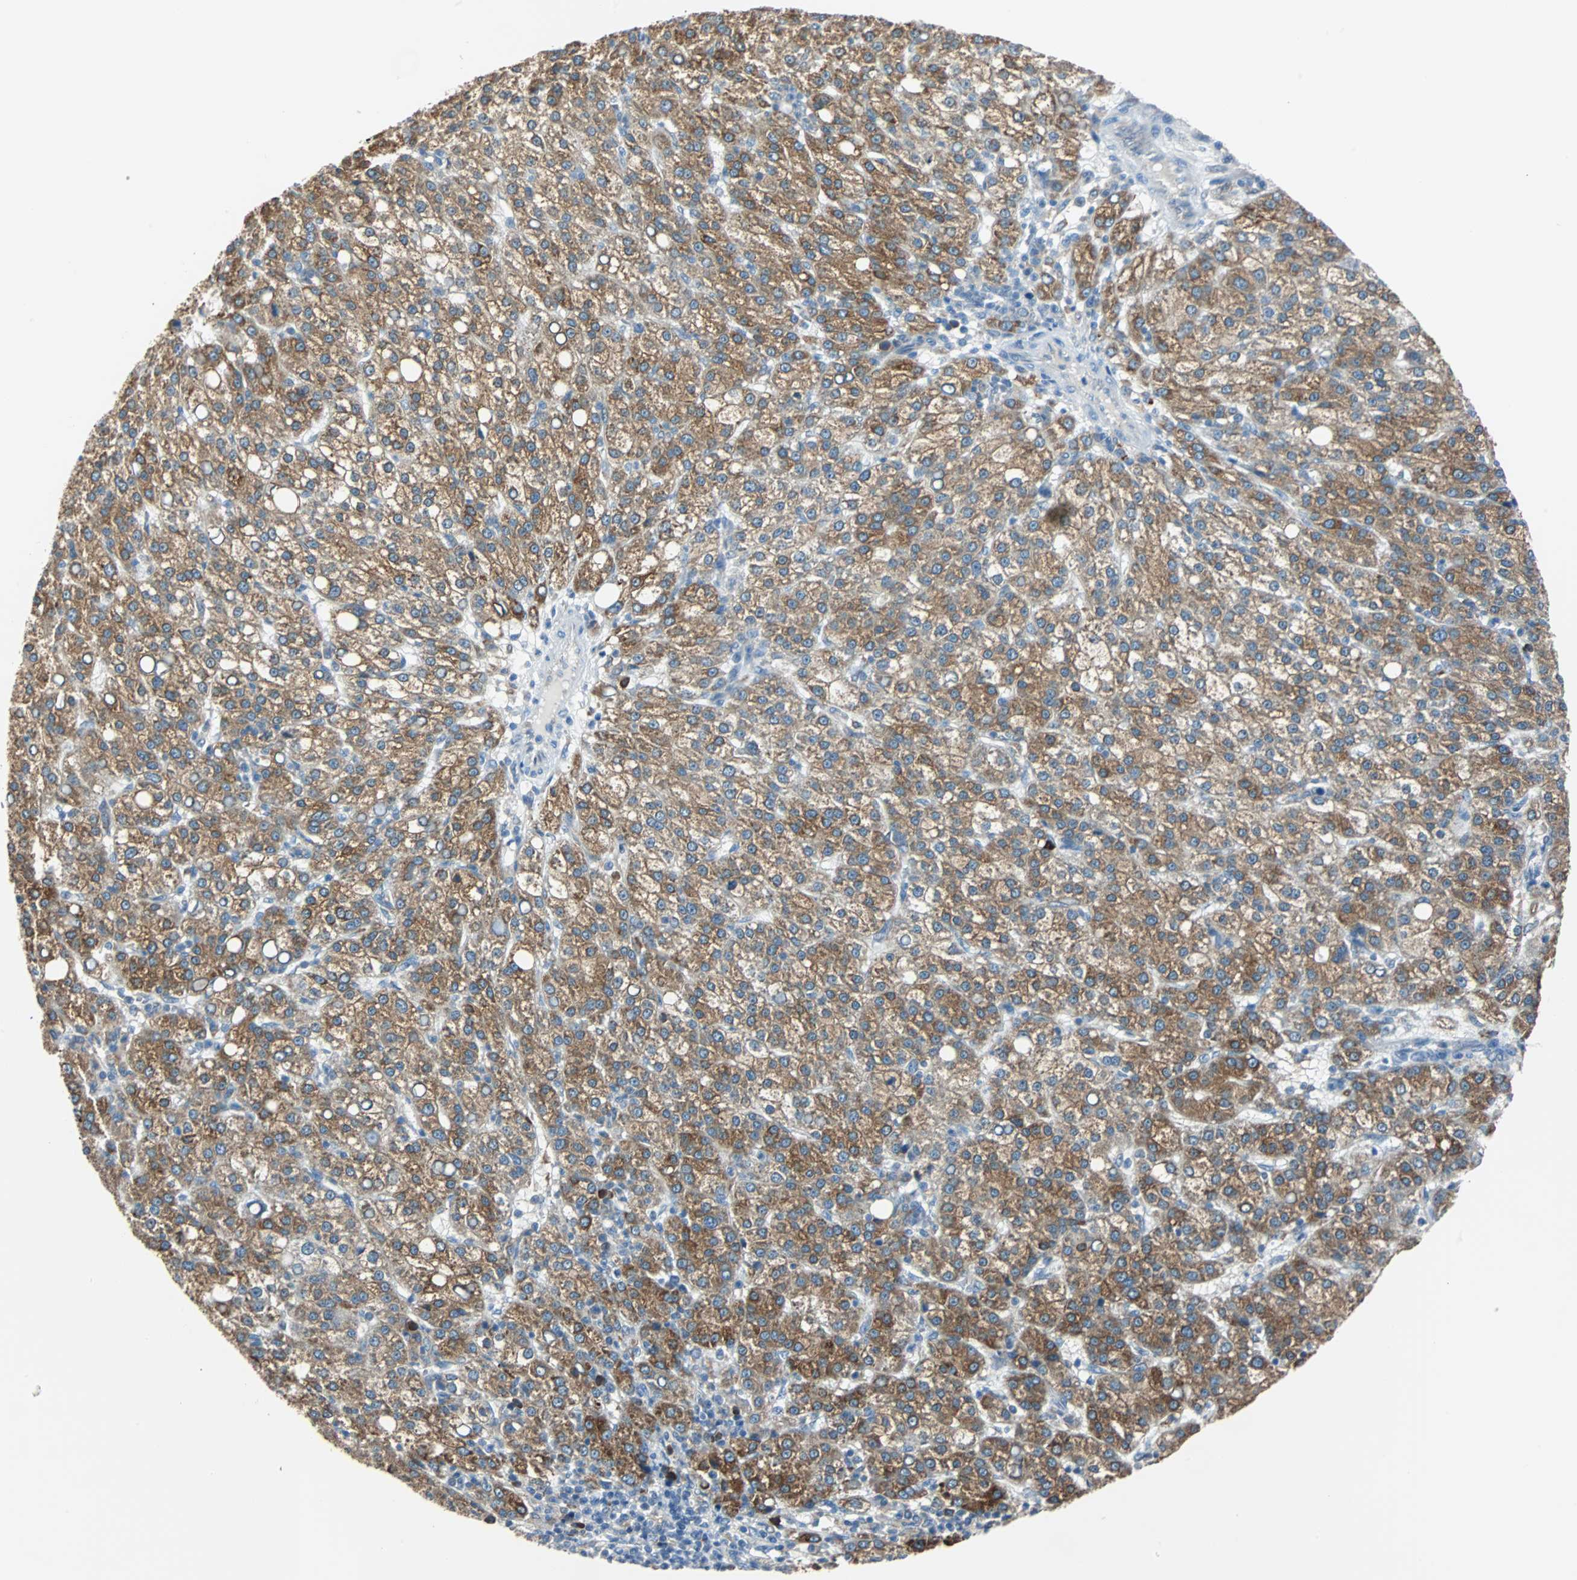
{"staining": {"intensity": "strong", "quantity": ">75%", "location": "cytoplasmic/membranous"}, "tissue": "liver cancer", "cell_type": "Tumor cells", "image_type": "cancer", "snomed": [{"axis": "morphology", "description": "Carcinoma, Hepatocellular, NOS"}, {"axis": "topography", "description": "Liver"}], "caption": "Tumor cells reveal high levels of strong cytoplasmic/membranous expression in about >75% of cells in liver cancer.", "gene": "PDIA4", "patient": {"sex": "female", "age": 58}}